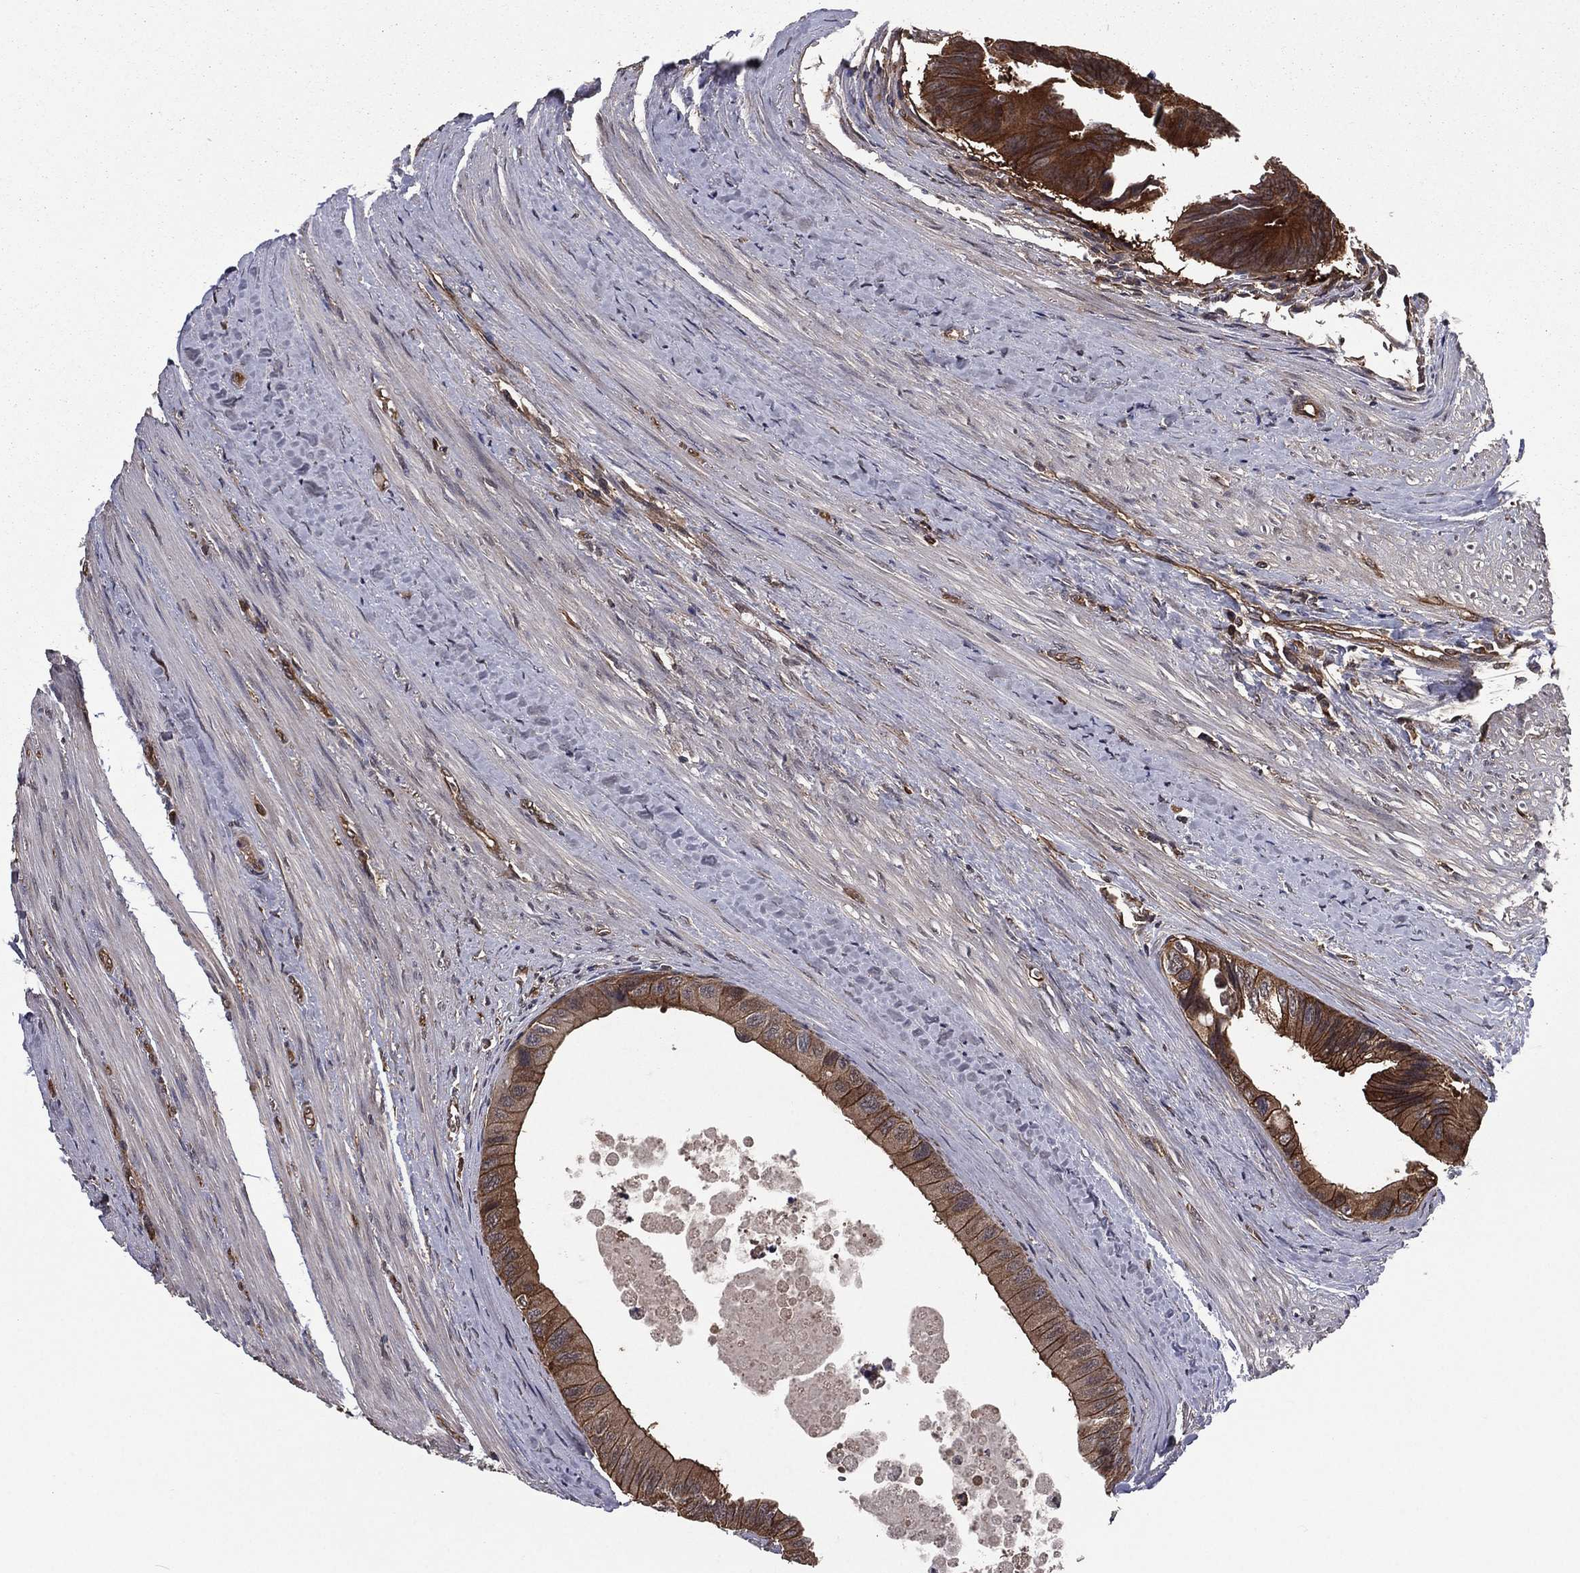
{"staining": {"intensity": "strong", "quantity": ">75%", "location": "cytoplasmic/membranous"}, "tissue": "colorectal cancer", "cell_type": "Tumor cells", "image_type": "cancer", "snomed": [{"axis": "morphology", "description": "Normal tissue, NOS"}, {"axis": "morphology", "description": "Adenocarcinoma, NOS"}, {"axis": "topography", "description": "Colon"}], "caption": "IHC image of human colorectal cancer (adenocarcinoma) stained for a protein (brown), which demonstrates high levels of strong cytoplasmic/membranous expression in about >75% of tumor cells.", "gene": "CERT1", "patient": {"sex": "male", "age": 65}}